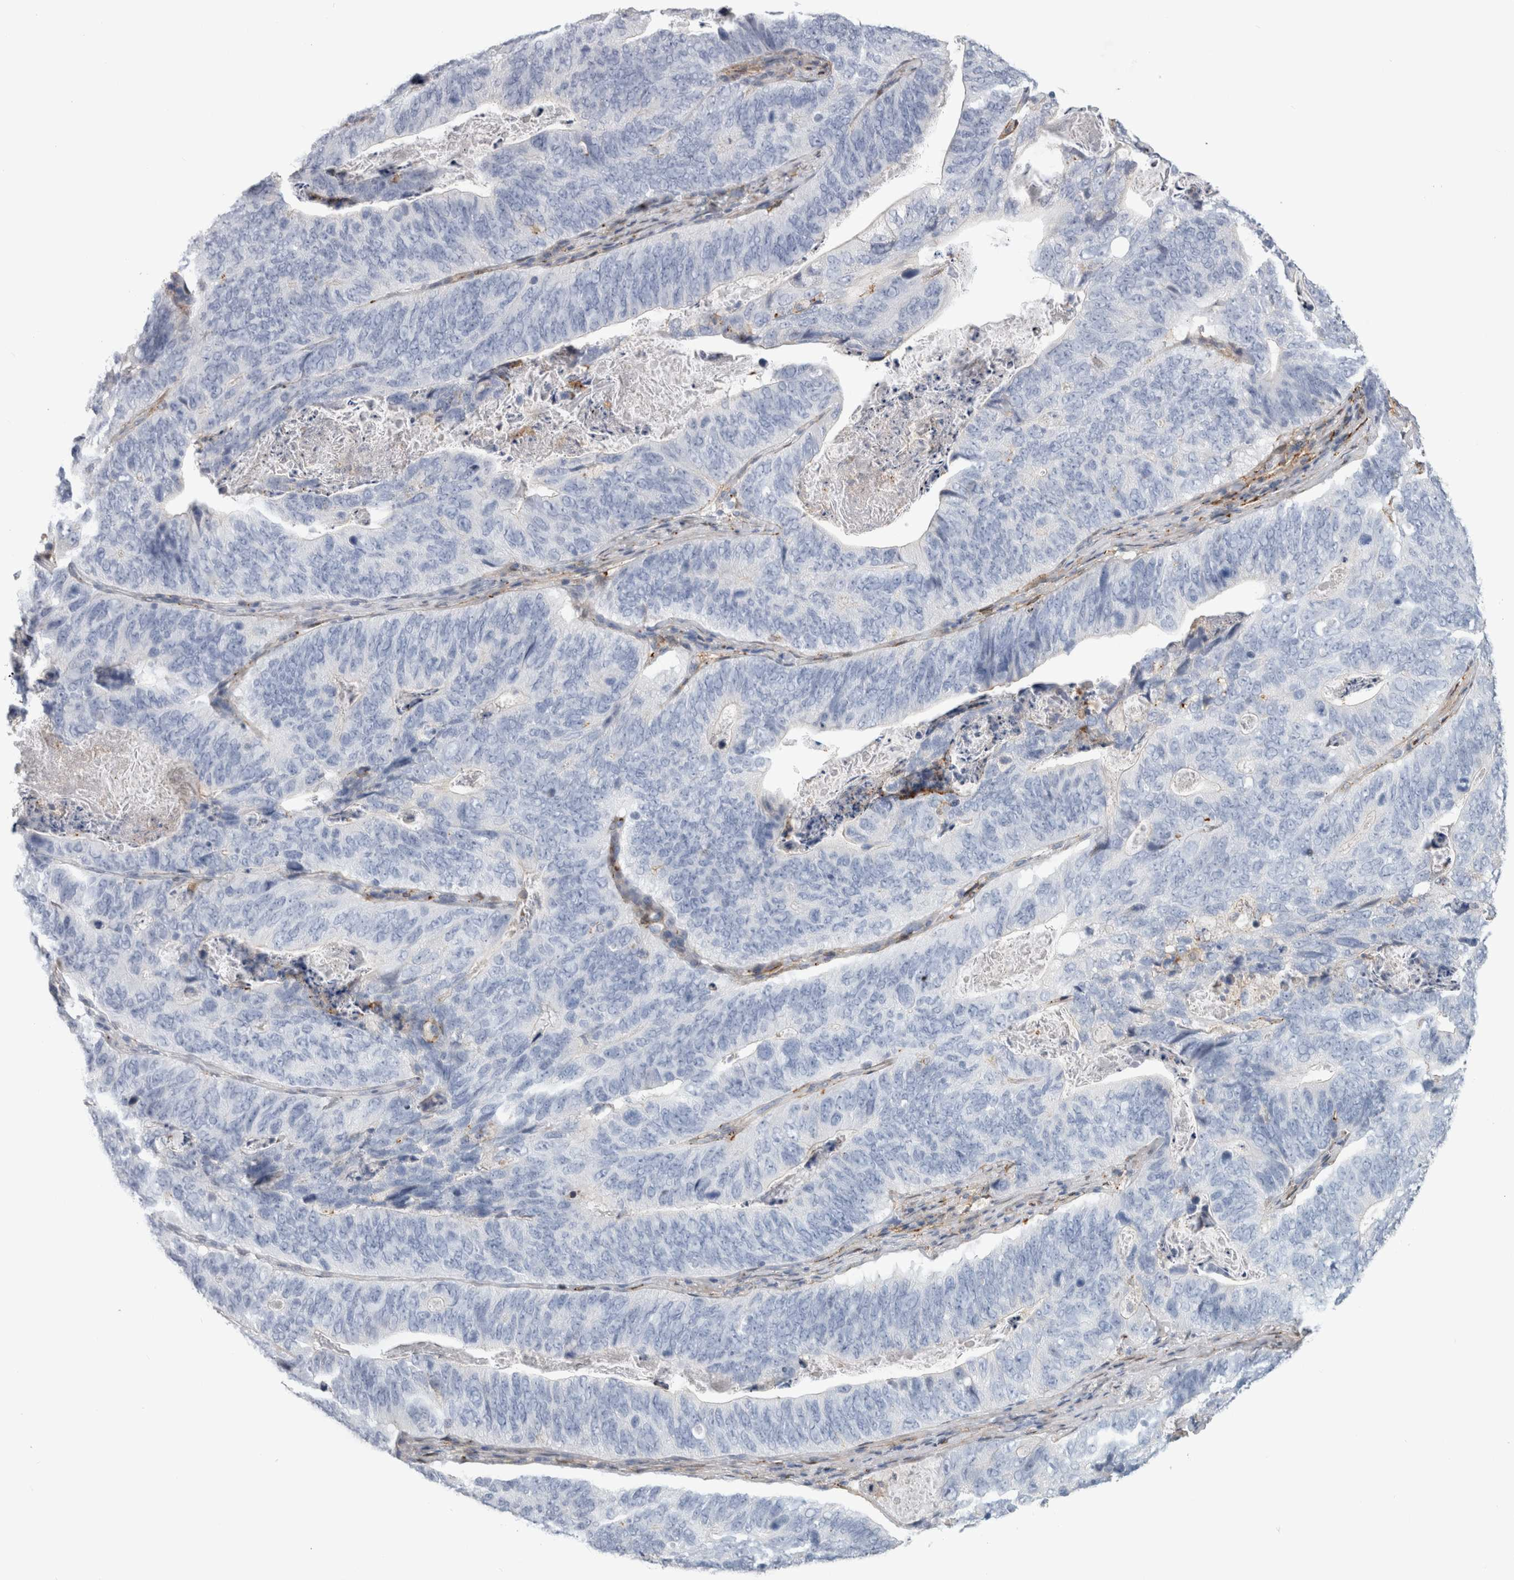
{"staining": {"intensity": "negative", "quantity": "none", "location": "none"}, "tissue": "stomach cancer", "cell_type": "Tumor cells", "image_type": "cancer", "snomed": [{"axis": "morphology", "description": "Normal tissue, NOS"}, {"axis": "morphology", "description": "Adenocarcinoma, NOS"}, {"axis": "topography", "description": "Stomach"}], "caption": "DAB (3,3'-diaminobenzidine) immunohistochemical staining of human adenocarcinoma (stomach) displays no significant staining in tumor cells.", "gene": "DNAJC24", "patient": {"sex": "female", "age": 89}}